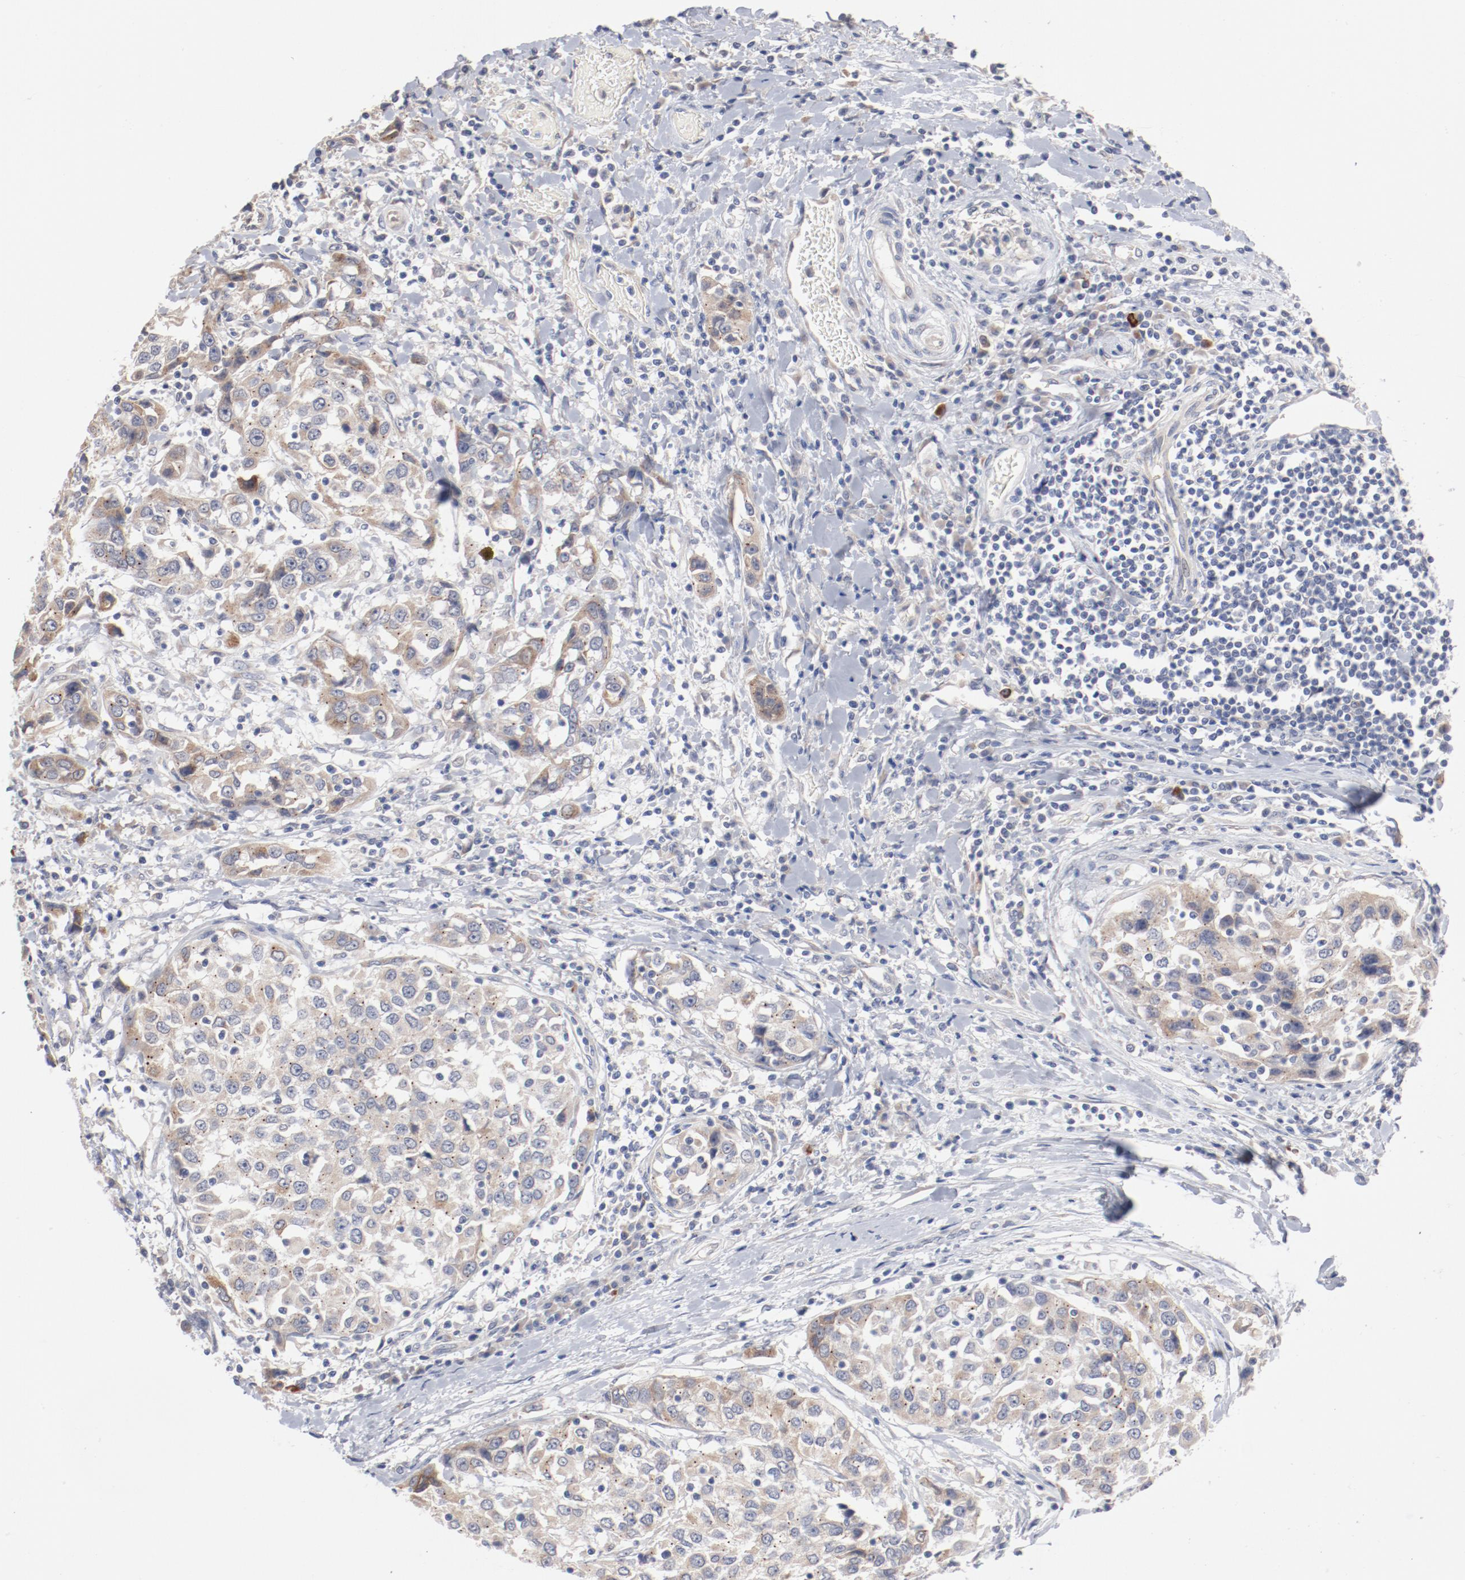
{"staining": {"intensity": "weak", "quantity": ">75%", "location": "cytoplasmic/membranous"}, "tissue": "urothelial cancer", "cell_type": "Tumor cells", "image_type": "cancer", "snomed": [{"axis": "morphology", "description": "Urothelial carcinoma, High grade"}, {"axis": "topography", "description": "Urinary bladder"}], "caption": "Immunohistochemical staining of human high-grade urothelial carcinoma displays low levels of weak cytoplasmic/membranous staining in about >75% of tumor cells.", "gene": "AK7", "patient": {"sex": "female", "age": 80}}